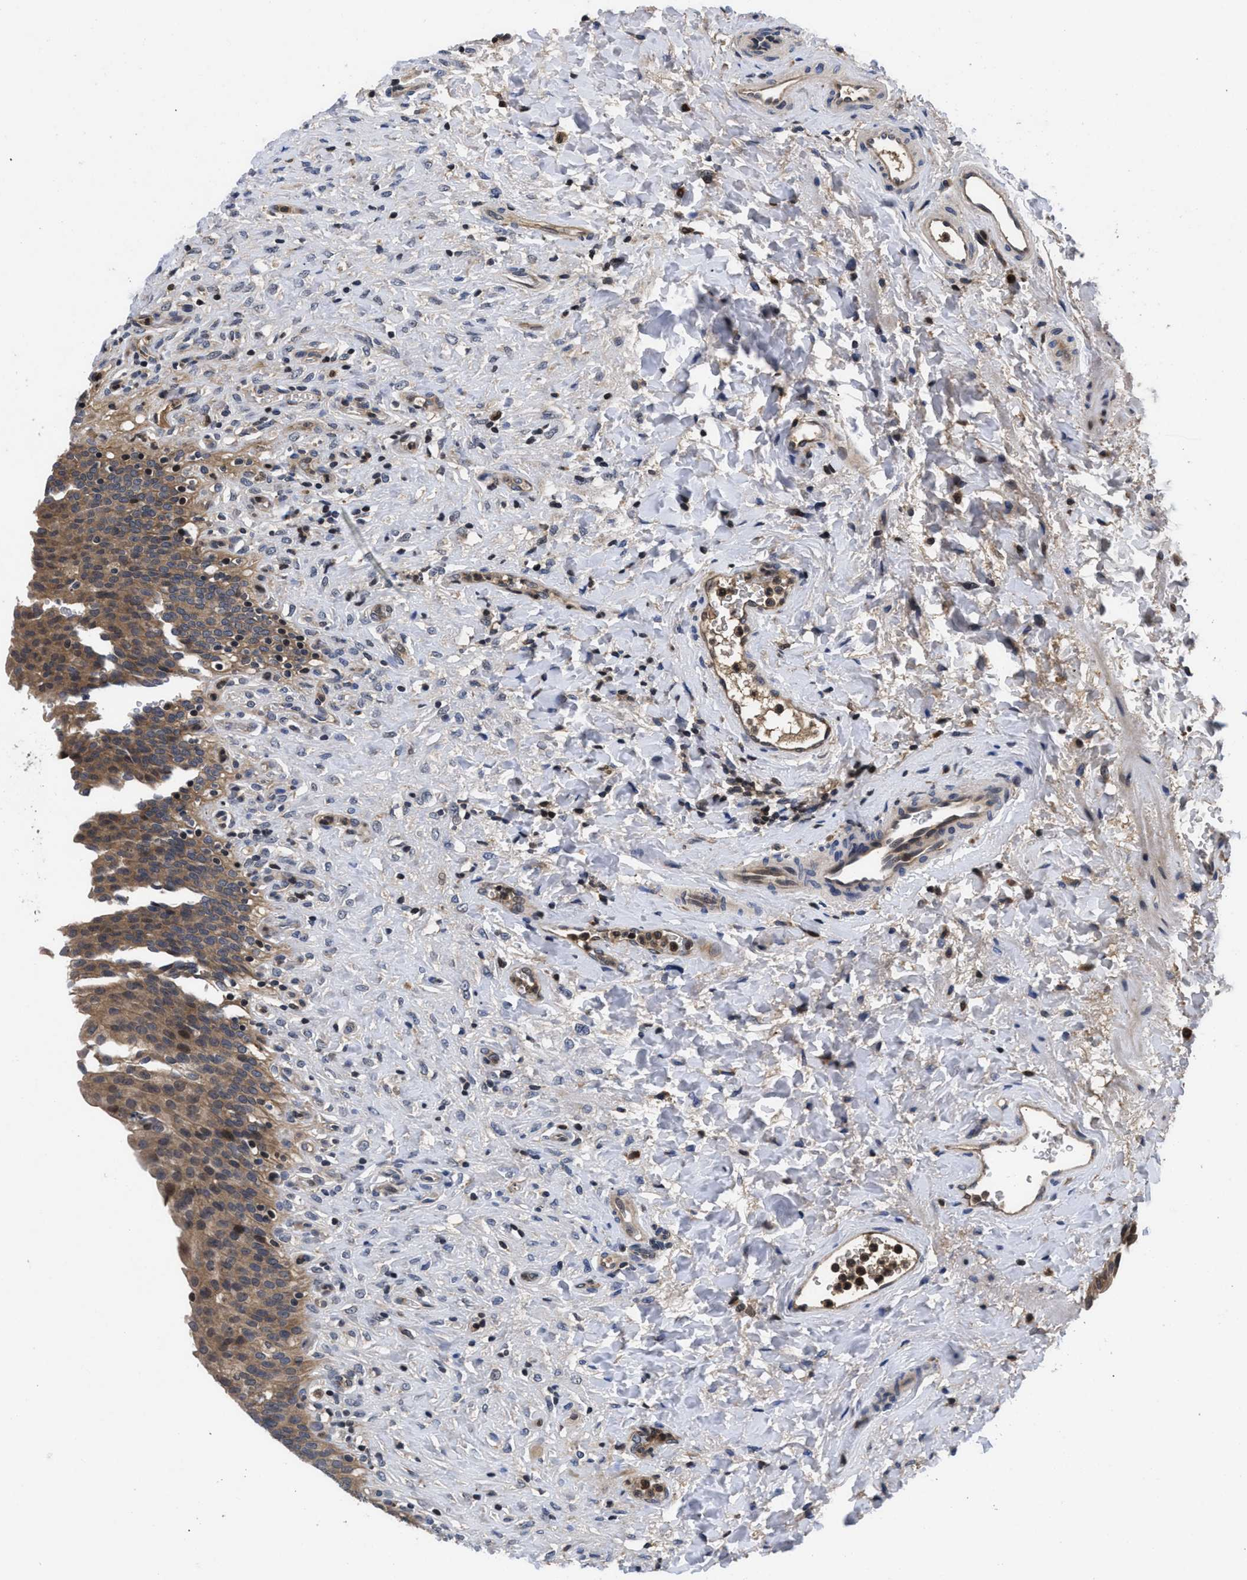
{"staining": {"intensity": "strong", "quantity": ">75%", "location": "cytoplasmic/membranous,nuclear"}, "tissue": "urinary bladder", "cell_type": "Urothelial cells", "image_type": "normal", "snomed": [{"axis": "morphology", "description": "Urothelial carcinoma, High grade"}, {"axis": "topography", "description": "Urinary bladder"}], "caption": "Benign urinary bladder exhibits strong cytoplasmic/membranous,nuclear staining in approximately >75% of urothelial cells.", "gene": "FAM200A", "patient": {"sex": "male", "age": 46}}